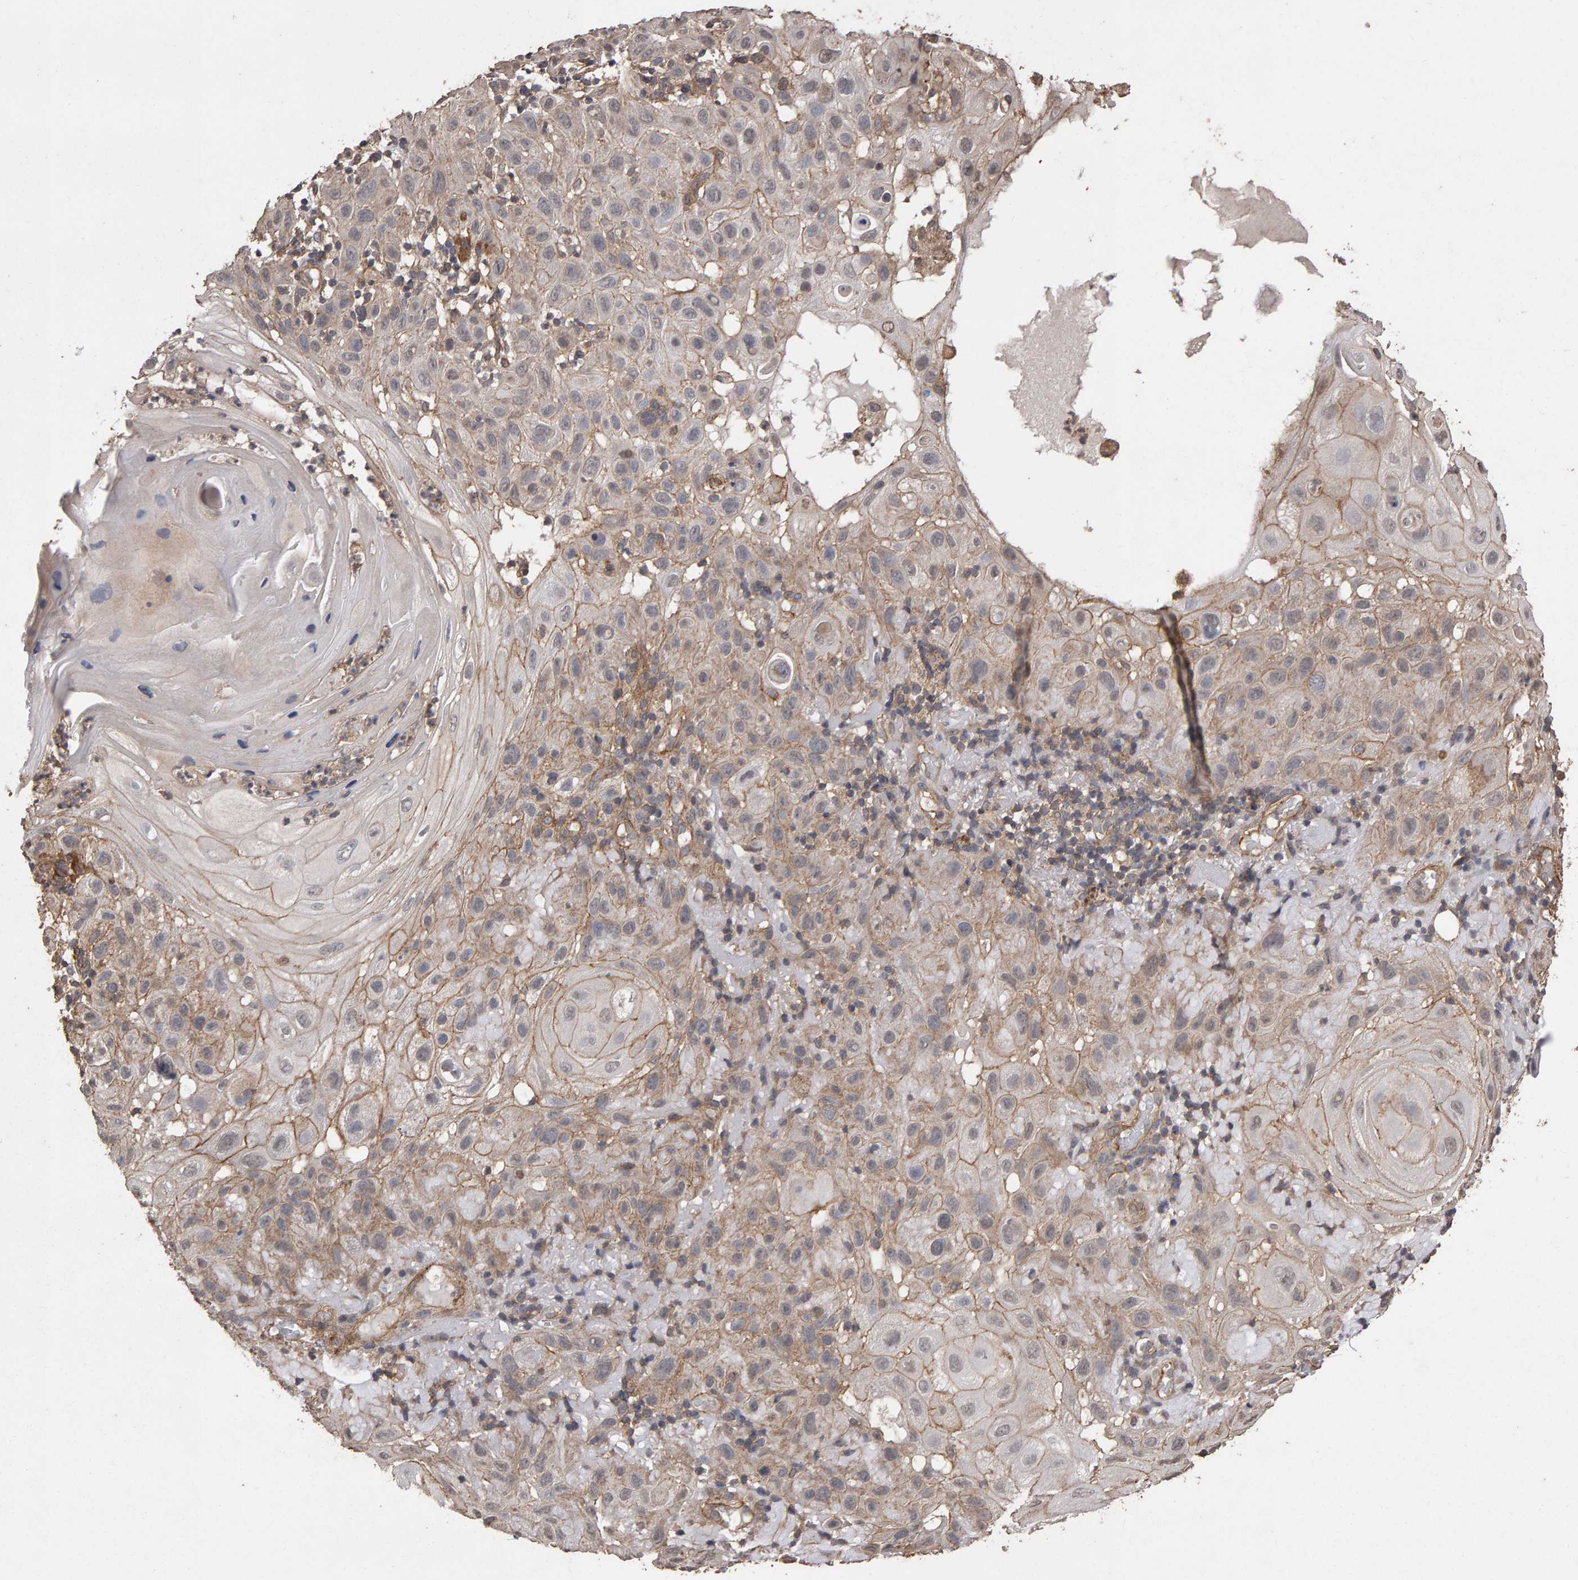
{"staining": {"intensity": "weak", "quantity": "25%-75%", "location": "cytoplasmic/membranous"}, "tissue": "skin cancer", "cell_type": "Tumor cells", "image_type": "cancer", "snomed": [{"axis": "morphology", "description": "Squamous cell carcinoma, NOS"}, {"axis": "topography", "description": "Skin"}], "caption": "Brown immunohistochemical staining in human skin cancer exhibits weak cytoplasmic/membranous positivity in about 25%-75% of tumor cells.", "gene": "SCRIB", "patient": {"sex": "female", "age": 96}}